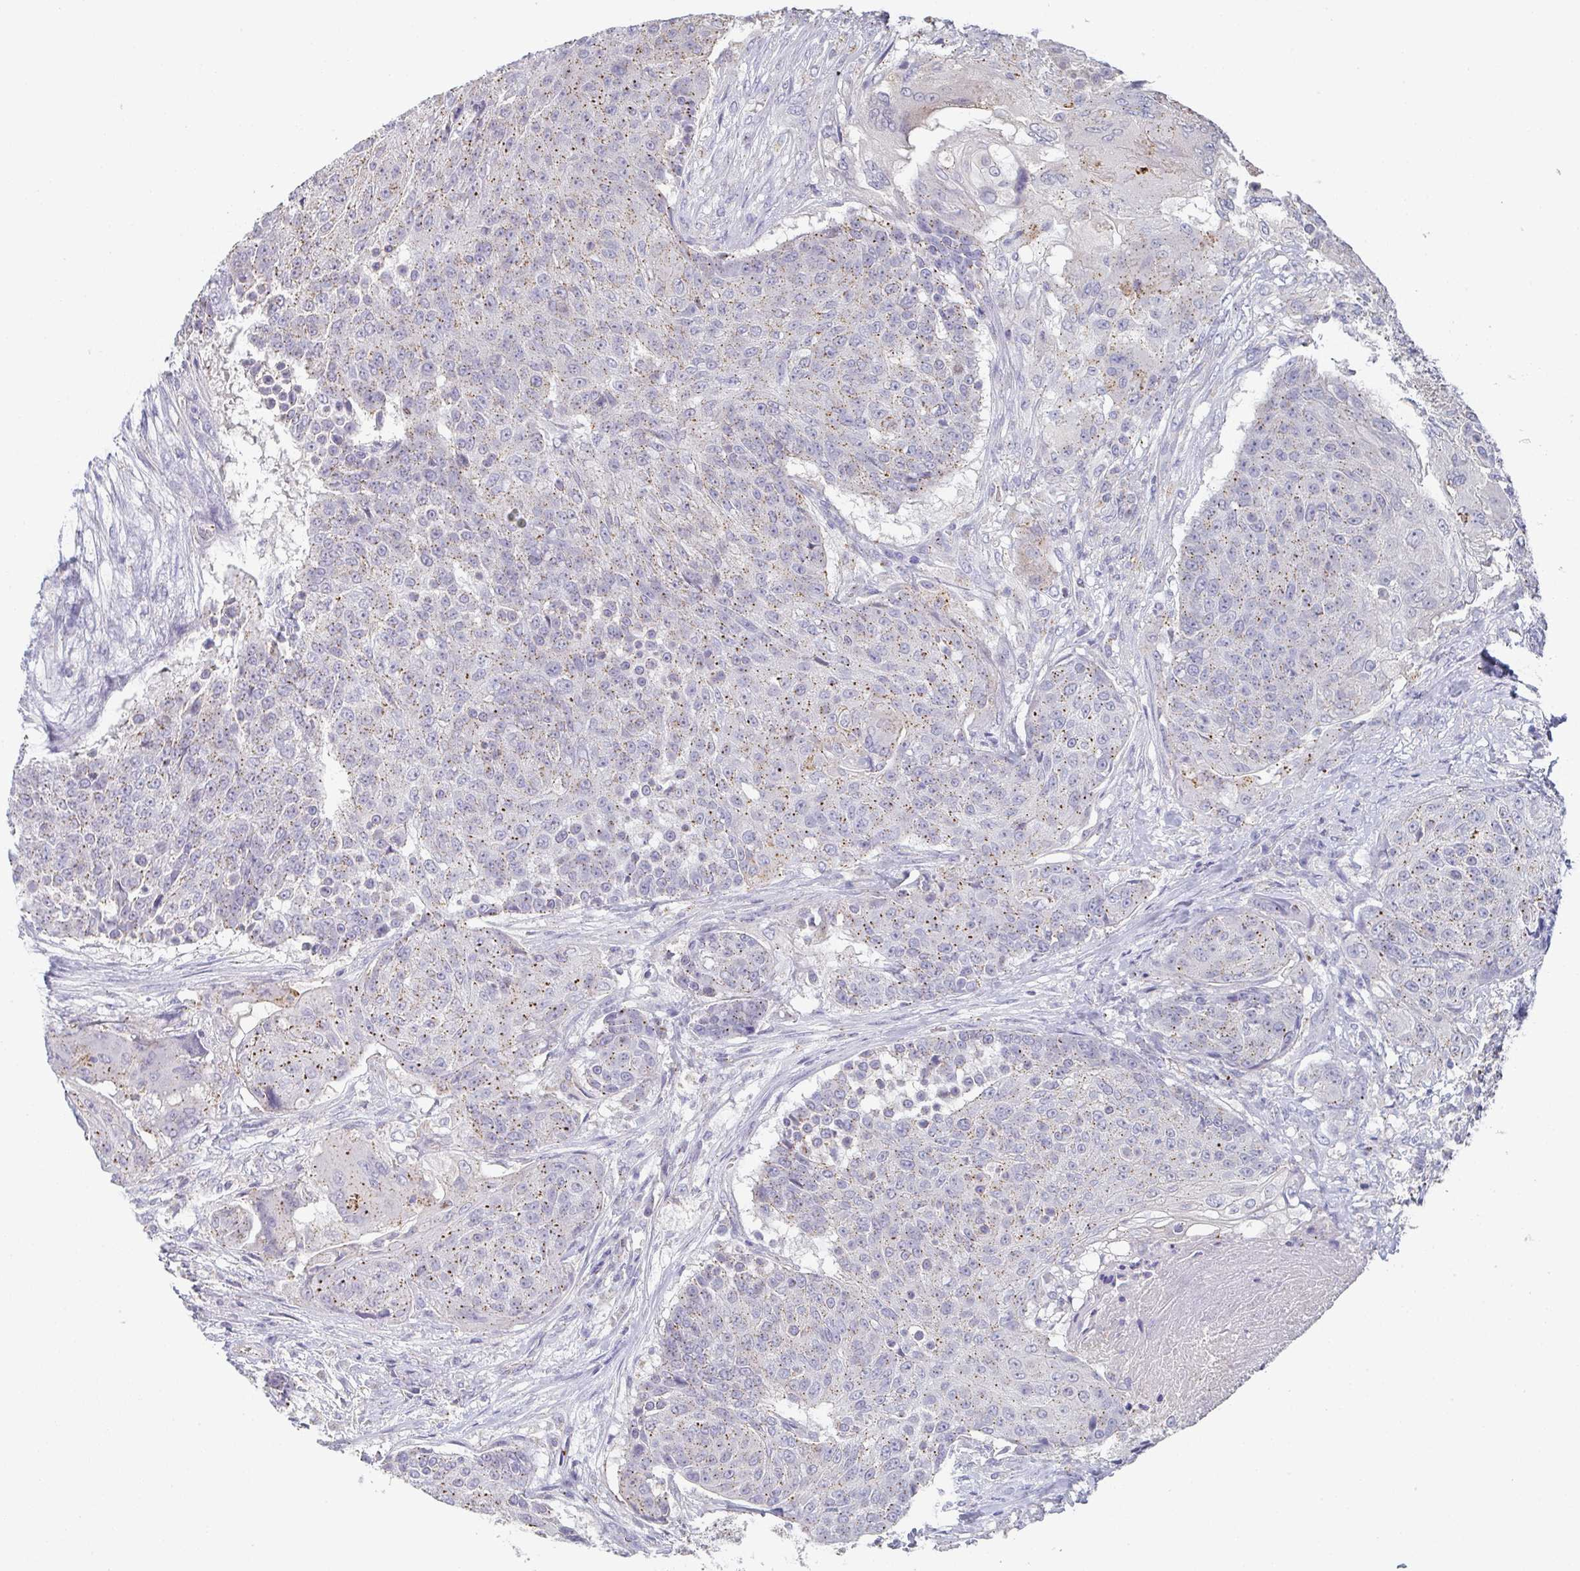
{"staining": {"intensity": "moderate", "quantity": "25%-75%", "location": "cytoplasmic/membranous"}, "tissue": "urothelial cancer", "cell_type": "Tumor cells", "image_type": "cancer", "snomed": [{"axis": "morphology", "description": "Urothelial carcinoma, High grade"}, {"axis": "topography", "description": "Urinary bladder"}], "caption": "Urothelial cancer stained with a protein marker exhibits moderate staining in tumor cells.", "gene": "CHMP5", "patient": {"sex": "female", "age": 63}}